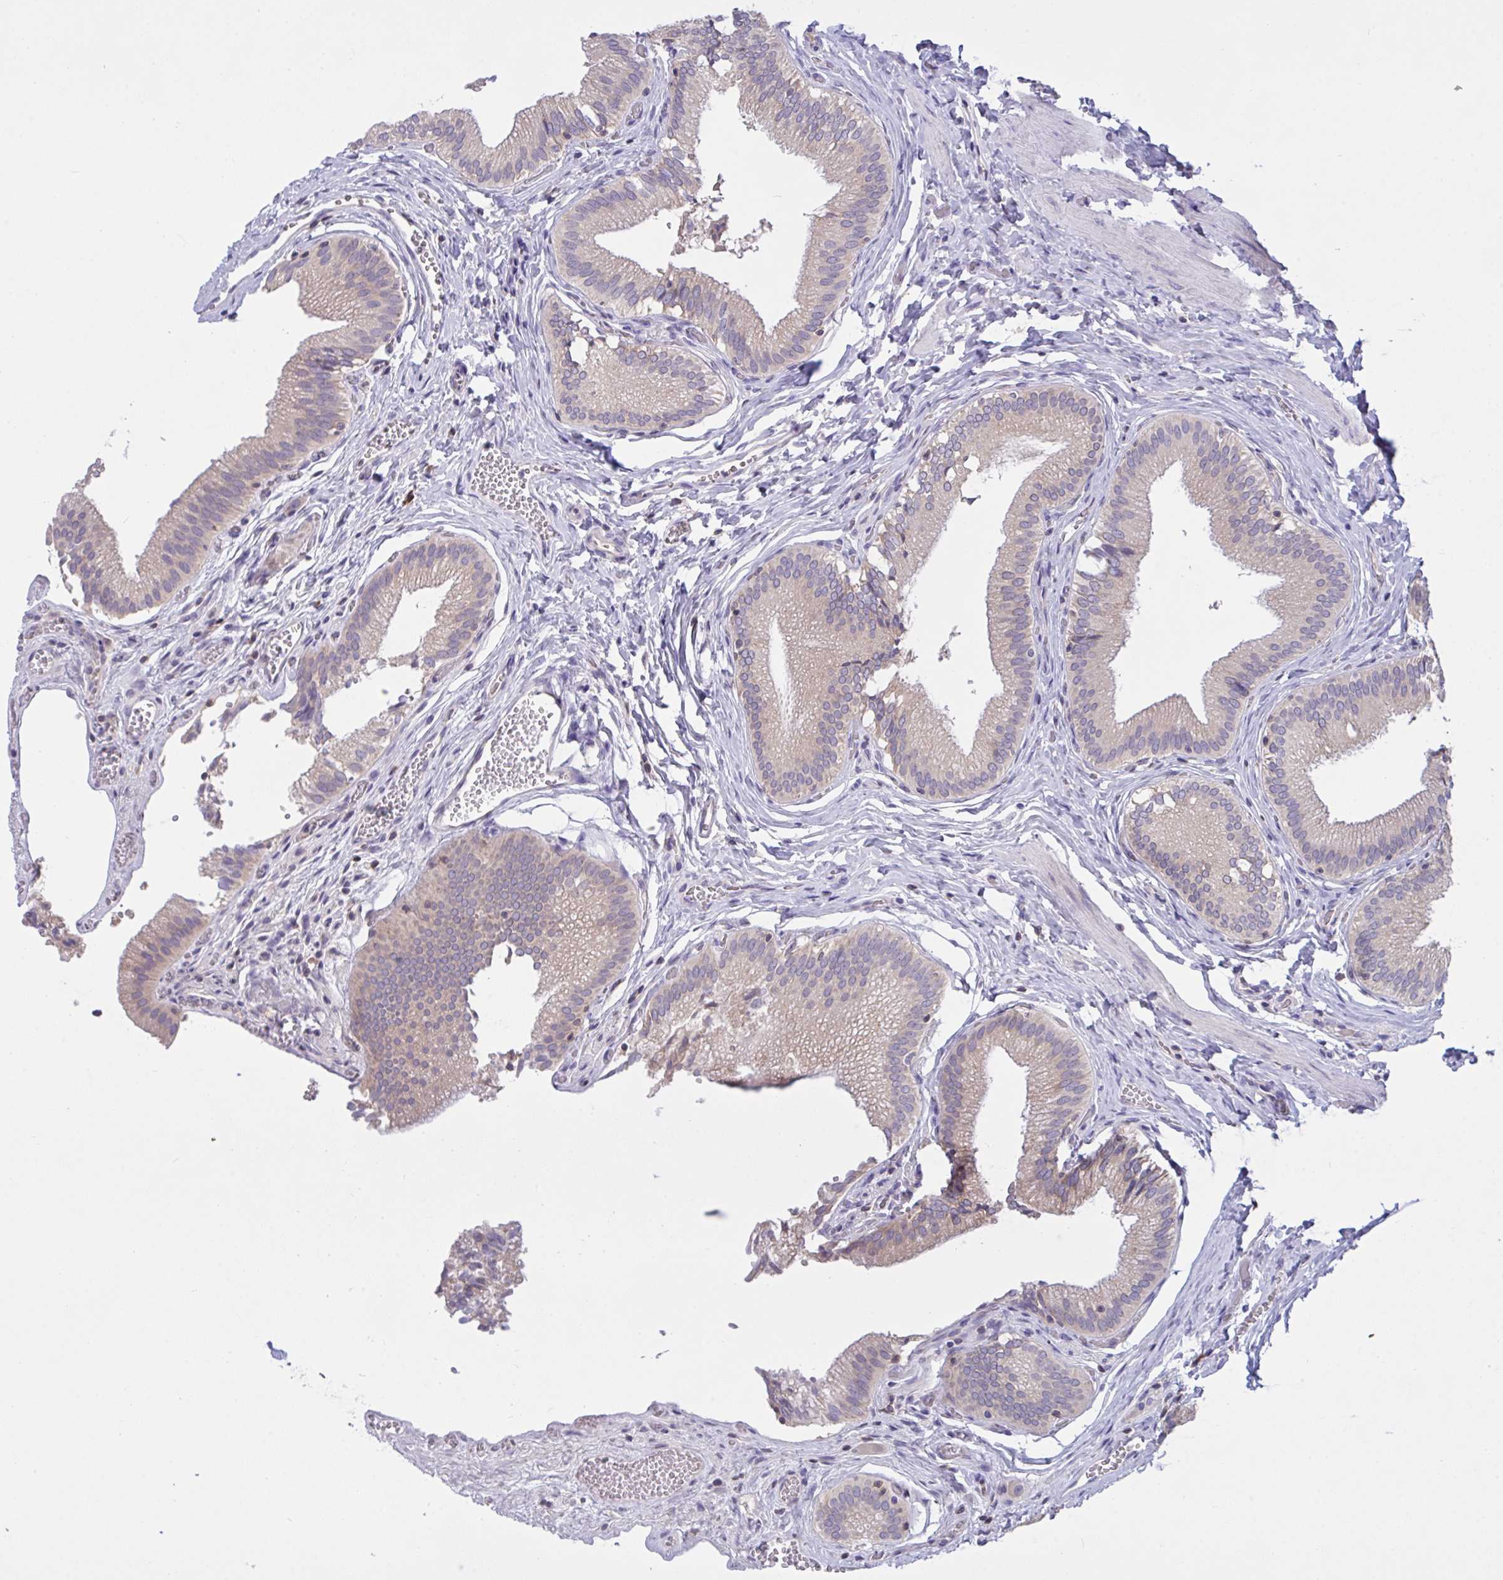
{"staining": {"intensity": "weak", "quantity": "<25%", "location": "cytoplasmic/membranous"}, "tissue": "gallbladder", "cell_type": "Glandular cells", "image_type": "normal", "snomed": [{"axis": "morphology", "description": "Normal tissue, NOS"}, {"axis": "topography", "description": "Gallbladder"}, {"axis": "topography", "description": "Peripheral nerve tissue"}], "caption": "The histopathology image exhibits no staining of glandular cells in unremarkable gallbladder.", "gene": "TMEM41A", "patient": {"sex": "male", "age": 17}}